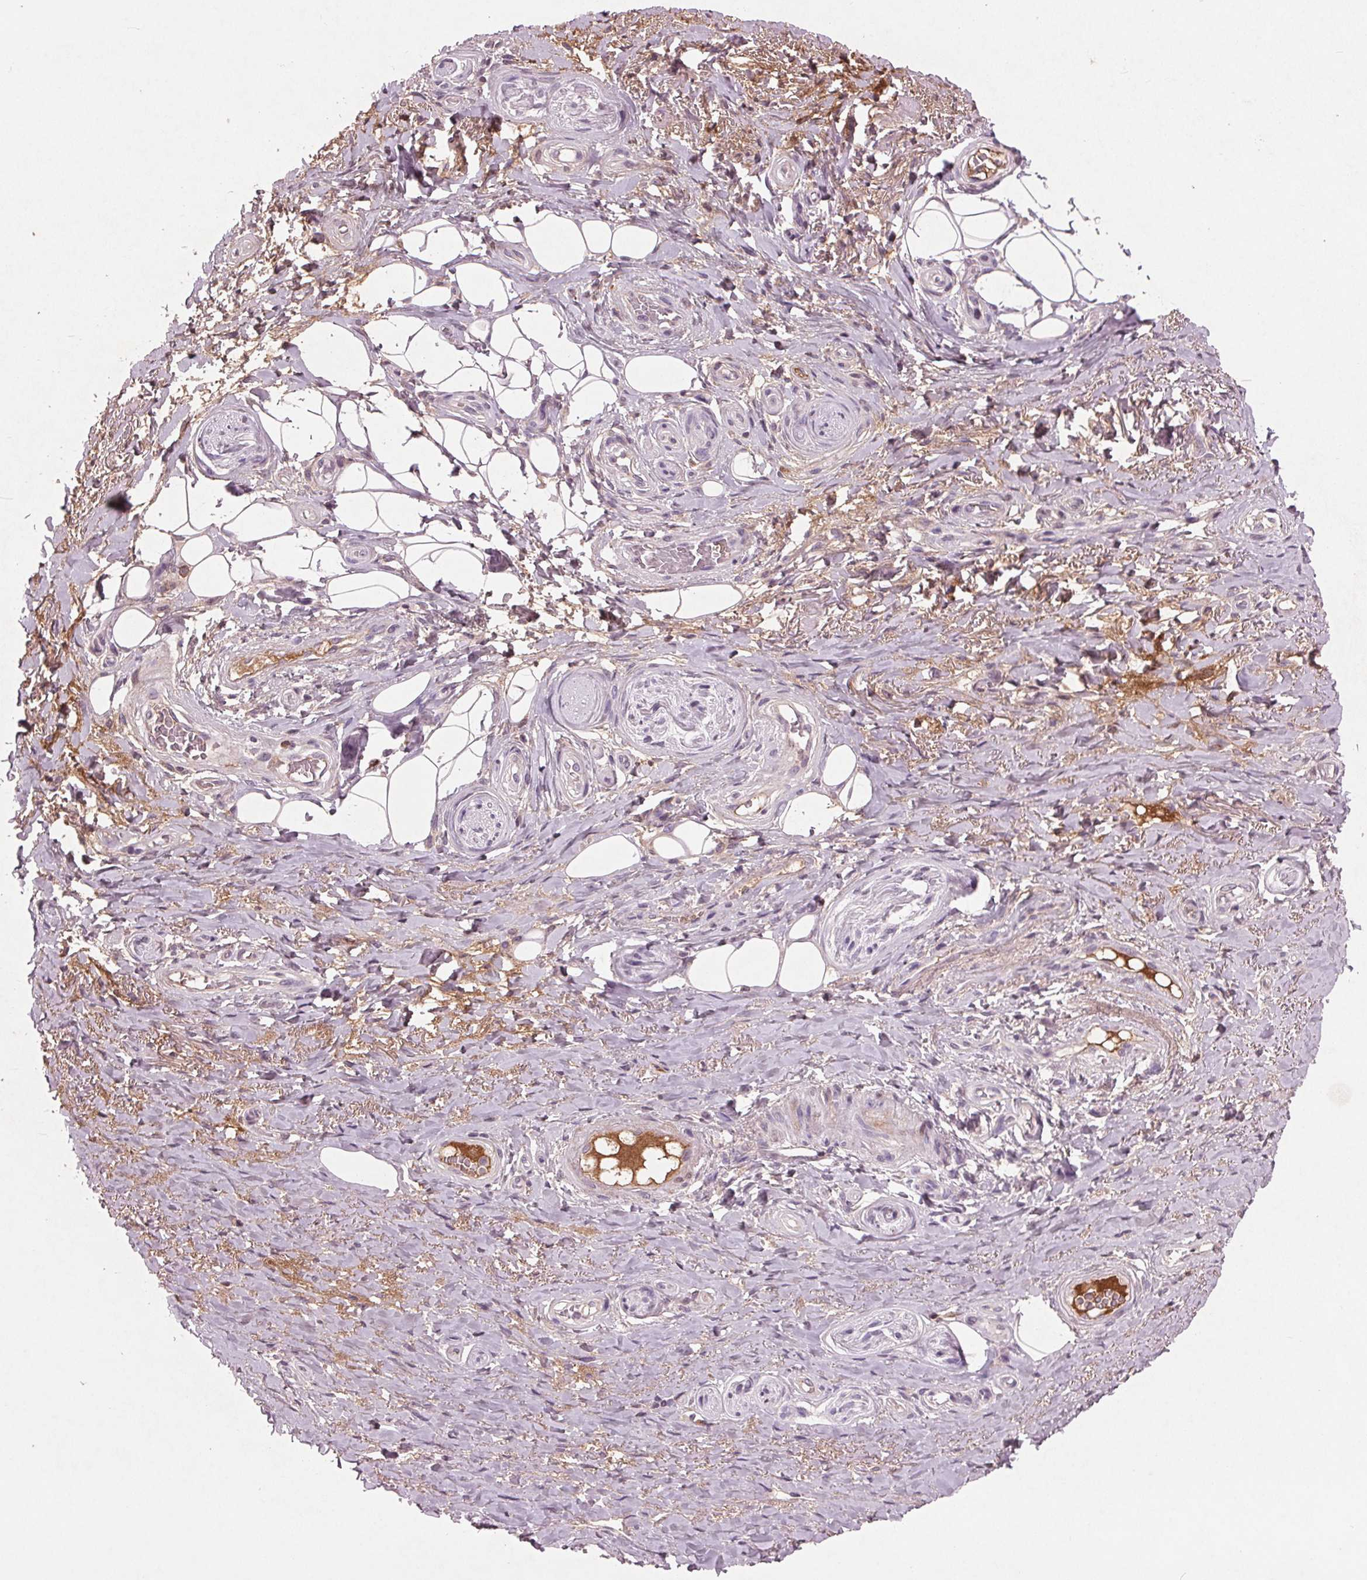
{"staining": {"intensity": "weak", "quantity": "25%-75%", "location": "cytoplasmic/membranous"}, "tissue": "adipose tissue", "cell_type": "Adipocytes", "image_type": "normal", "snomed": [{"axis": "morphology", "description": "Normal tissue, NOS"}, {"axis": "topography", "description": "Anal"}, {"axis": "topography", "description": "Peripheral nerve tissue"}], "caption": "IHC (DAB (3,3'-diaminobenzidine)) staining of unremarkable adipose tissue exhibits weak cytoplasmic/membranous protein expression in approximately 25%-75% of adipocytes. (IHC, brightfield microscopy, high magnification).", "gene": "C6", "patient": {"sex": "male", "age": 53}}